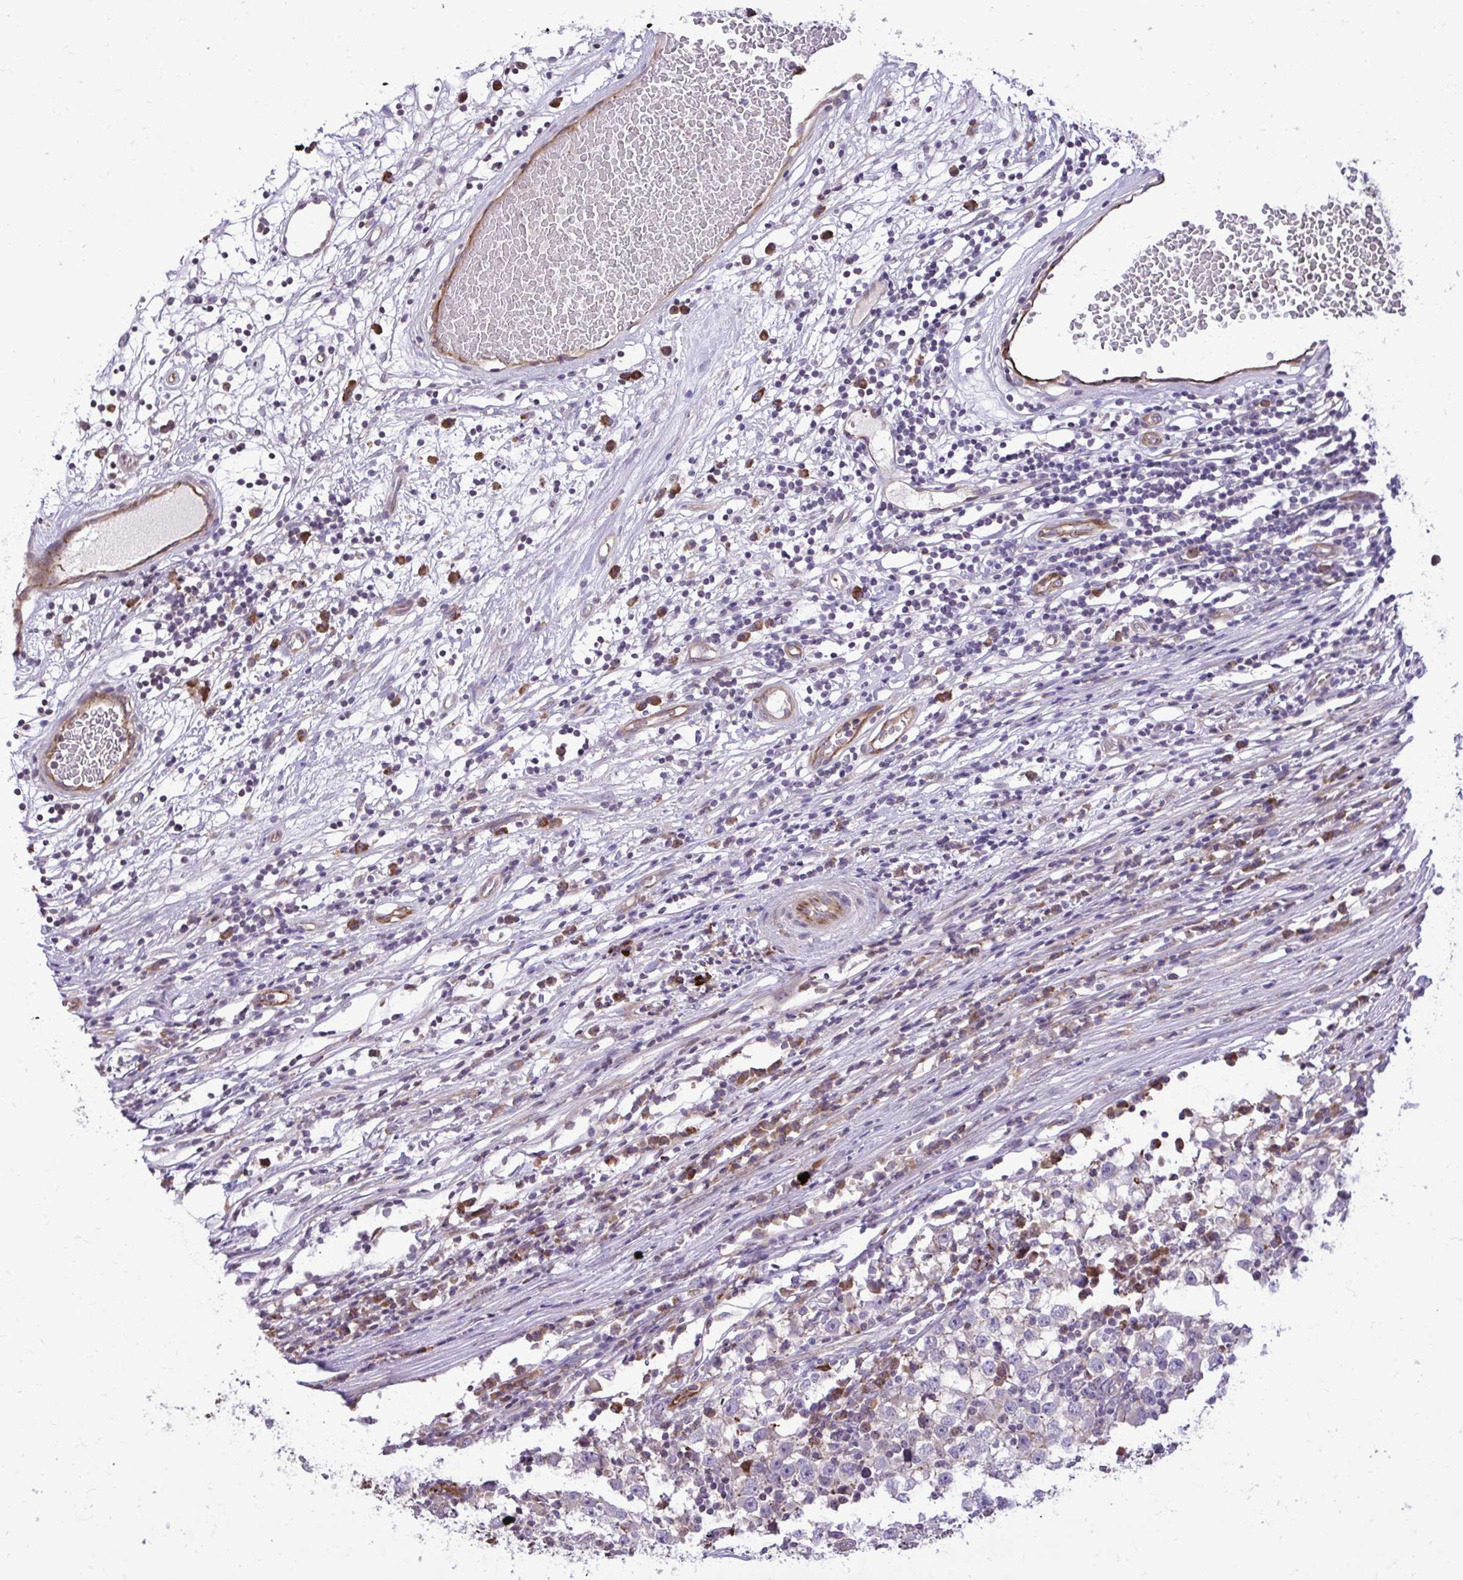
{"staining": {"intensity": "negative", "quantity": "none", "location": "none"}, "tissue": "testis cancer", "cell_type": "Tumor cells", "image_type": "cancer", "snomed": [{"axis": "morphology", "description": "Seminoma, NOS"}, {"axis": "topography", "description": "Testis"}], "caption": "This micrograph is of testis cancer (seminoma) stained with IHC to label a protein in brown with the nuclei are counter-stained blue. There is no positivity in tumor cells.", "gene": "METTL9", "patient": {"sex": "male", "age": 65}}